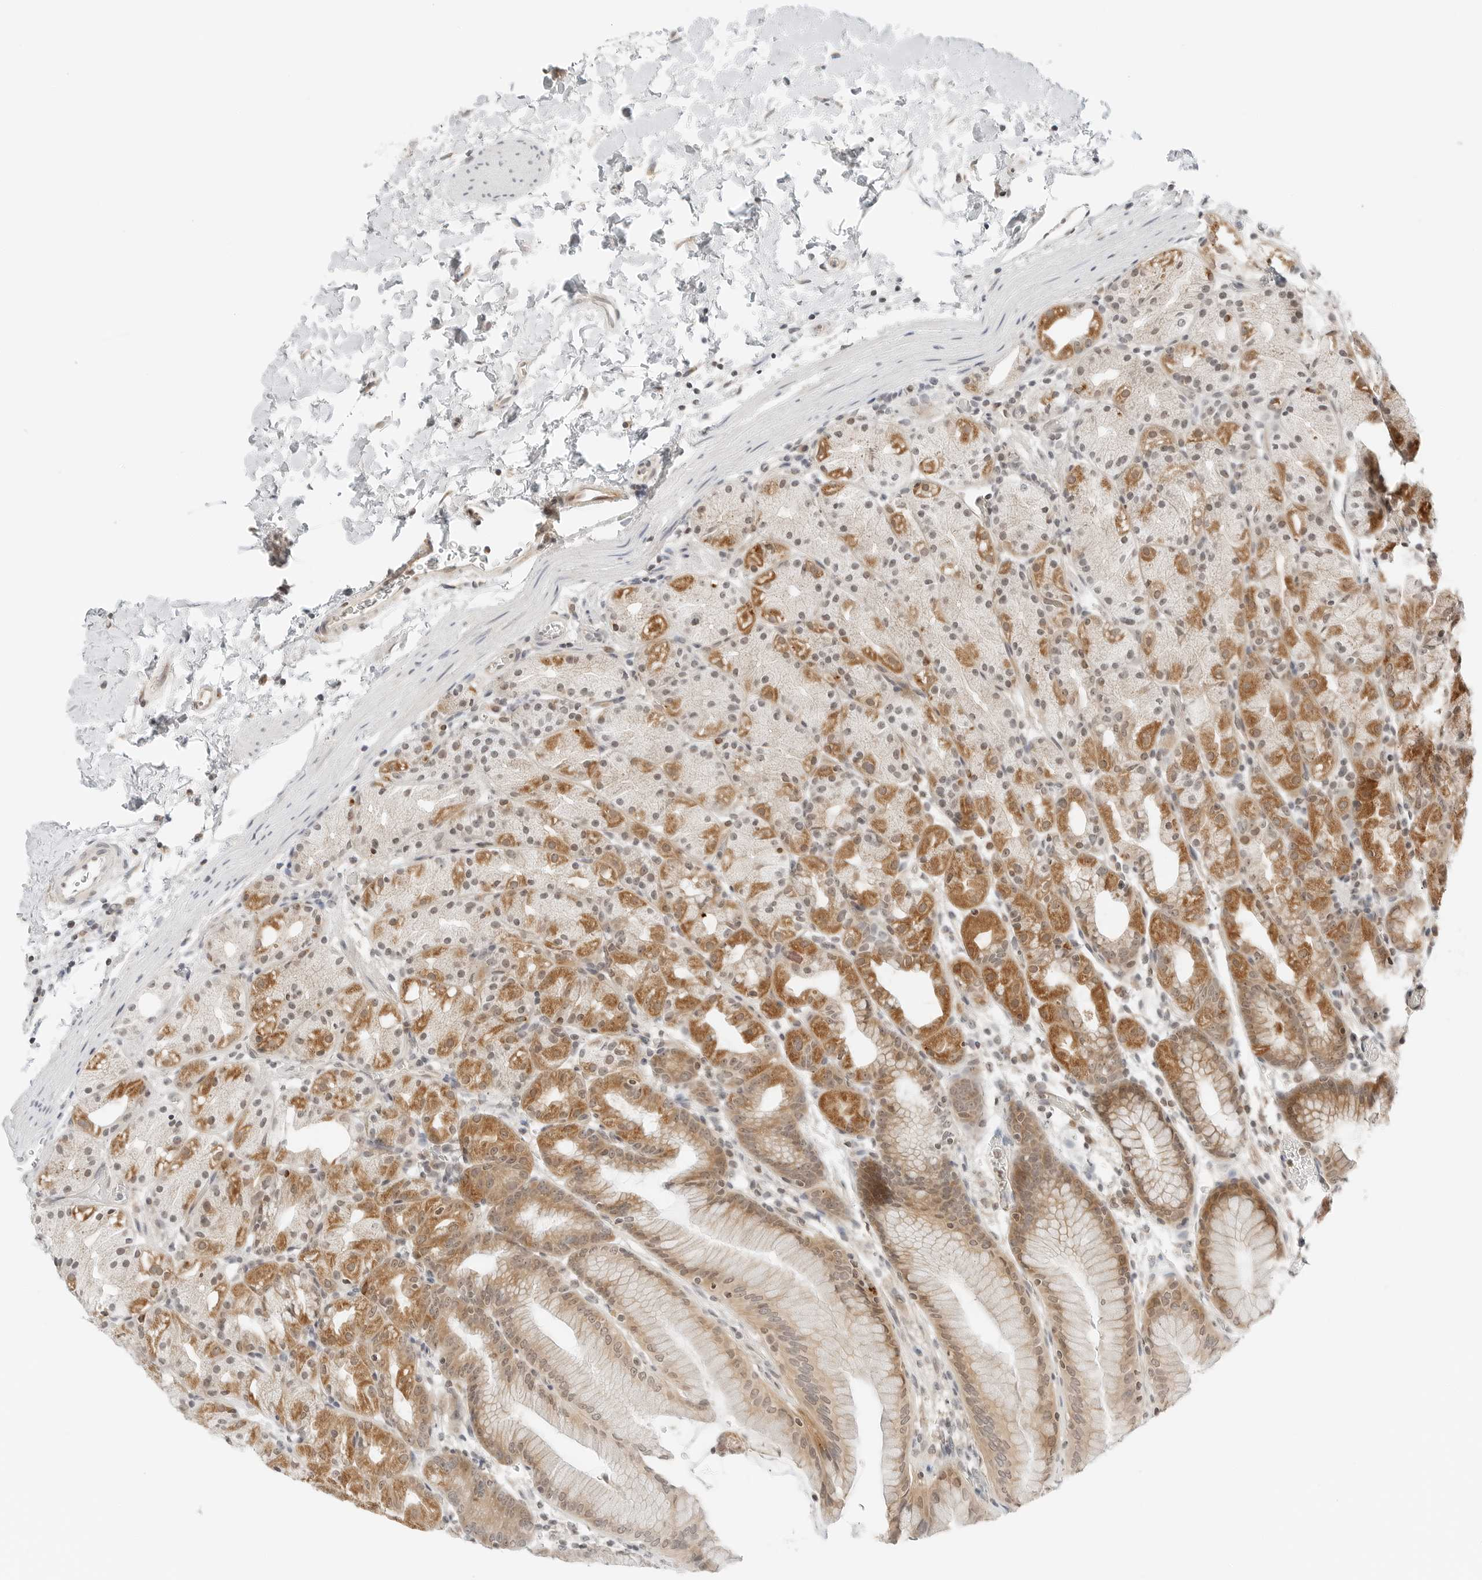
{"staining": {"intensity": "moderate", "quantity": "25%-75%", "location": "cytoplasmic/membranous"}, "tissue": "stomach", "cell_type": "Glandular cells", "image_type": "normal", "snomed": [{"axis": "morphology", "description": "Normal tissue, NOS"}, {"axis": "topography", "description": "Stomach, upper"}], "caption": "Protein analysis of unremarkable stomach shows moderate cytoplasmic/membranous positivity in approximately 25%-75% of glandular cells.", "gene": "IQCC", "patient": {"sex": "male", "age": 48}}